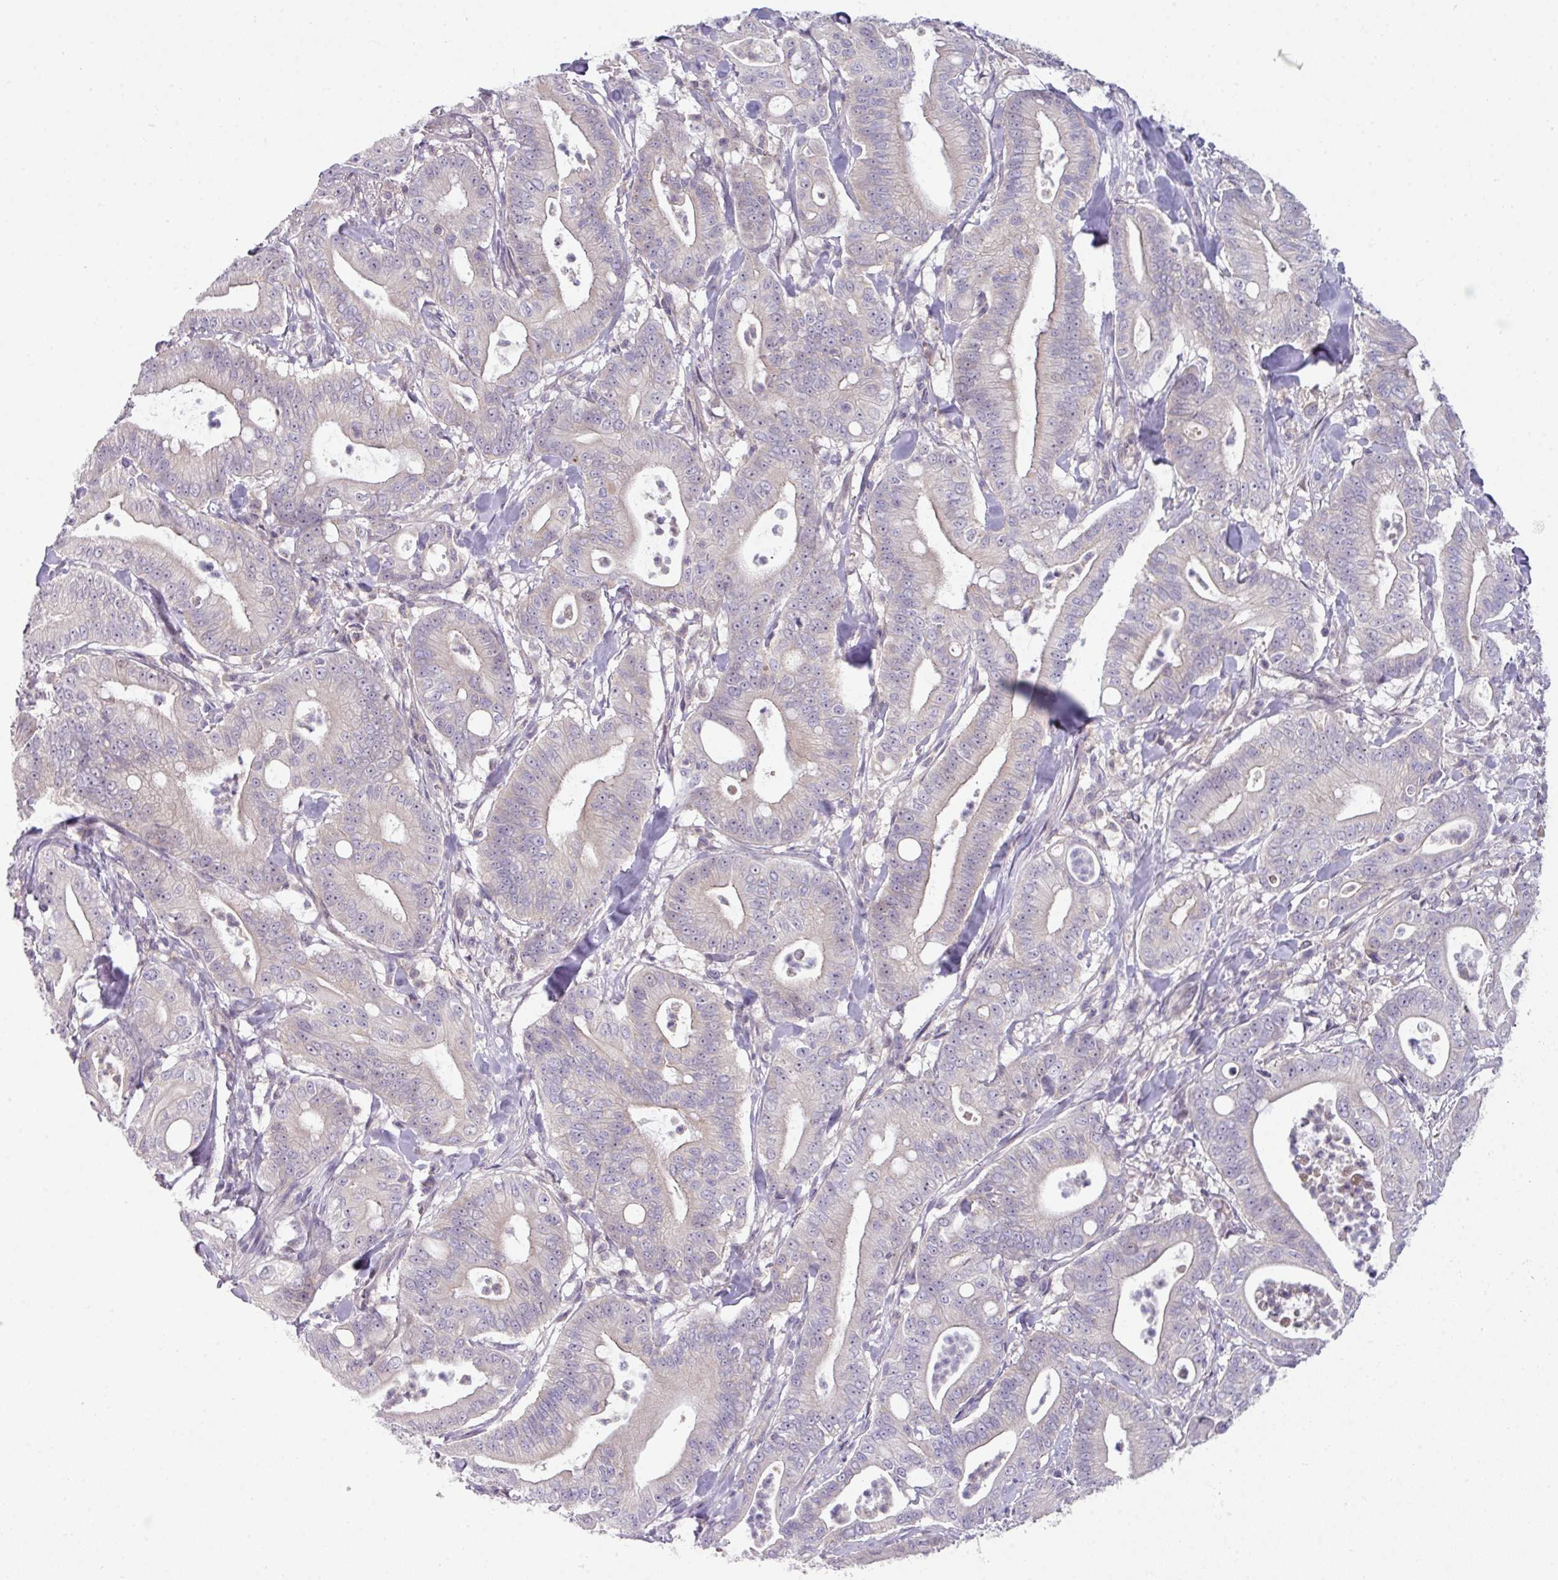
{"staining": {"intensity": "negative", "quantity": "none", "location": "none"}, "tissue": "pancreatic cancer", "cell_type": "Tumor cells", "image_type": "cancer", "snomed": [{"axis": "morphology", "description": "Adenocarcinoma, NOS"}, {"axis": "topography", "description": "Pancreas"}], "caption": "Immunohistochemistry (IHC) micrograph of human pancreatic cancer stained for a protein (brown), which reveals no expression in tumor cells.", "gene": "STAT5A", "patient": {"sex": "male", "age": 71}}